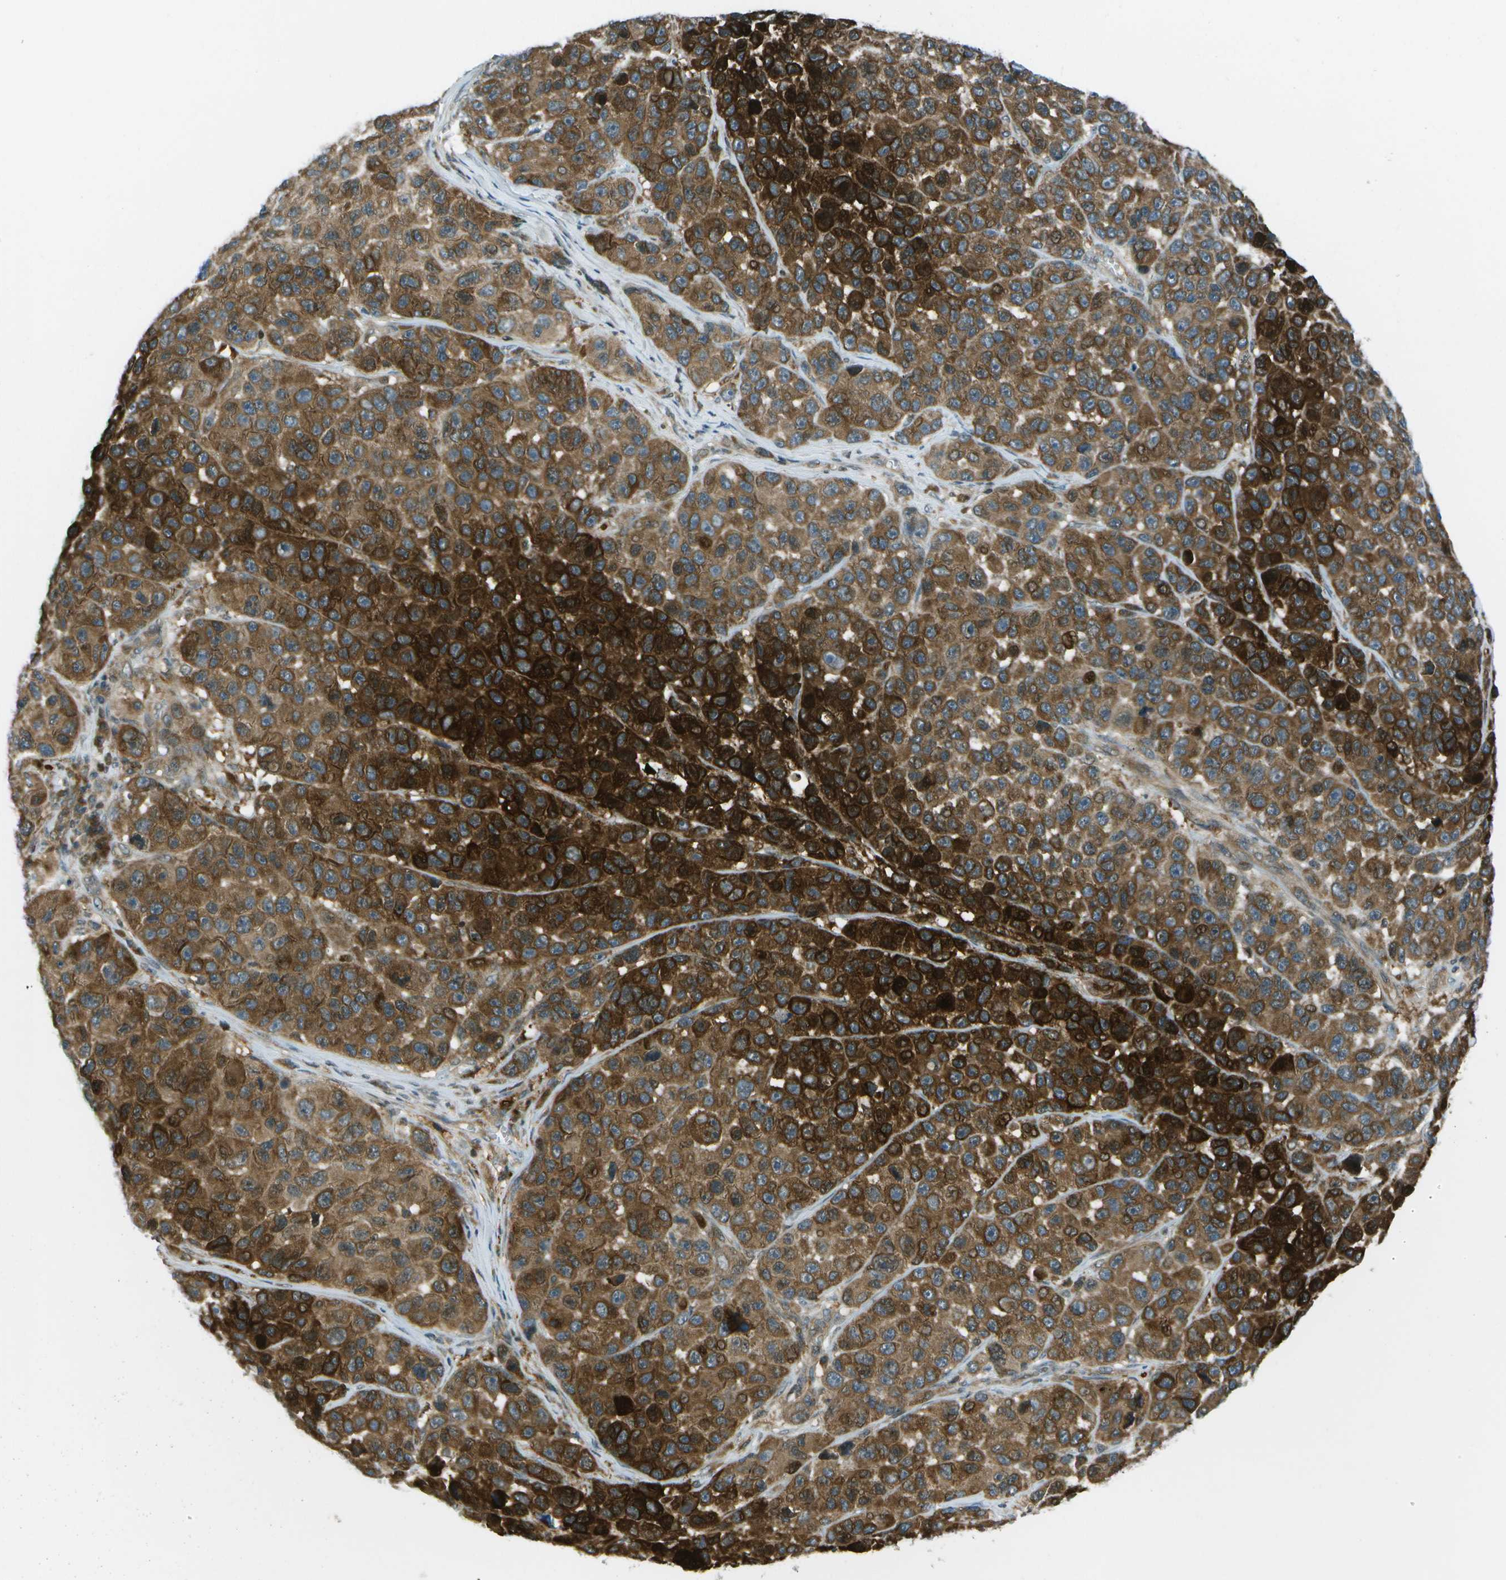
{"staining": {"intensity": "strong", "quantity": ">75%", "location": "cytoplasmic/membranous"}, "tissue": "melanoma", "cell_type": "Tumor cells", "image_type": "cancer", "snomed": [{"axis": "morphology", "description": "Malignant melanoma, NOS"}, {"axis": "topography", "description": "Skin"}], "caption": "A brown stain labels strong cytoplasmic/membranous expression of a protein in human malignant melanoma tumor cells. Nuclei are stained in blue.", "gene": "TMEM19", "patient": {"sex": "male", "age": 53}}